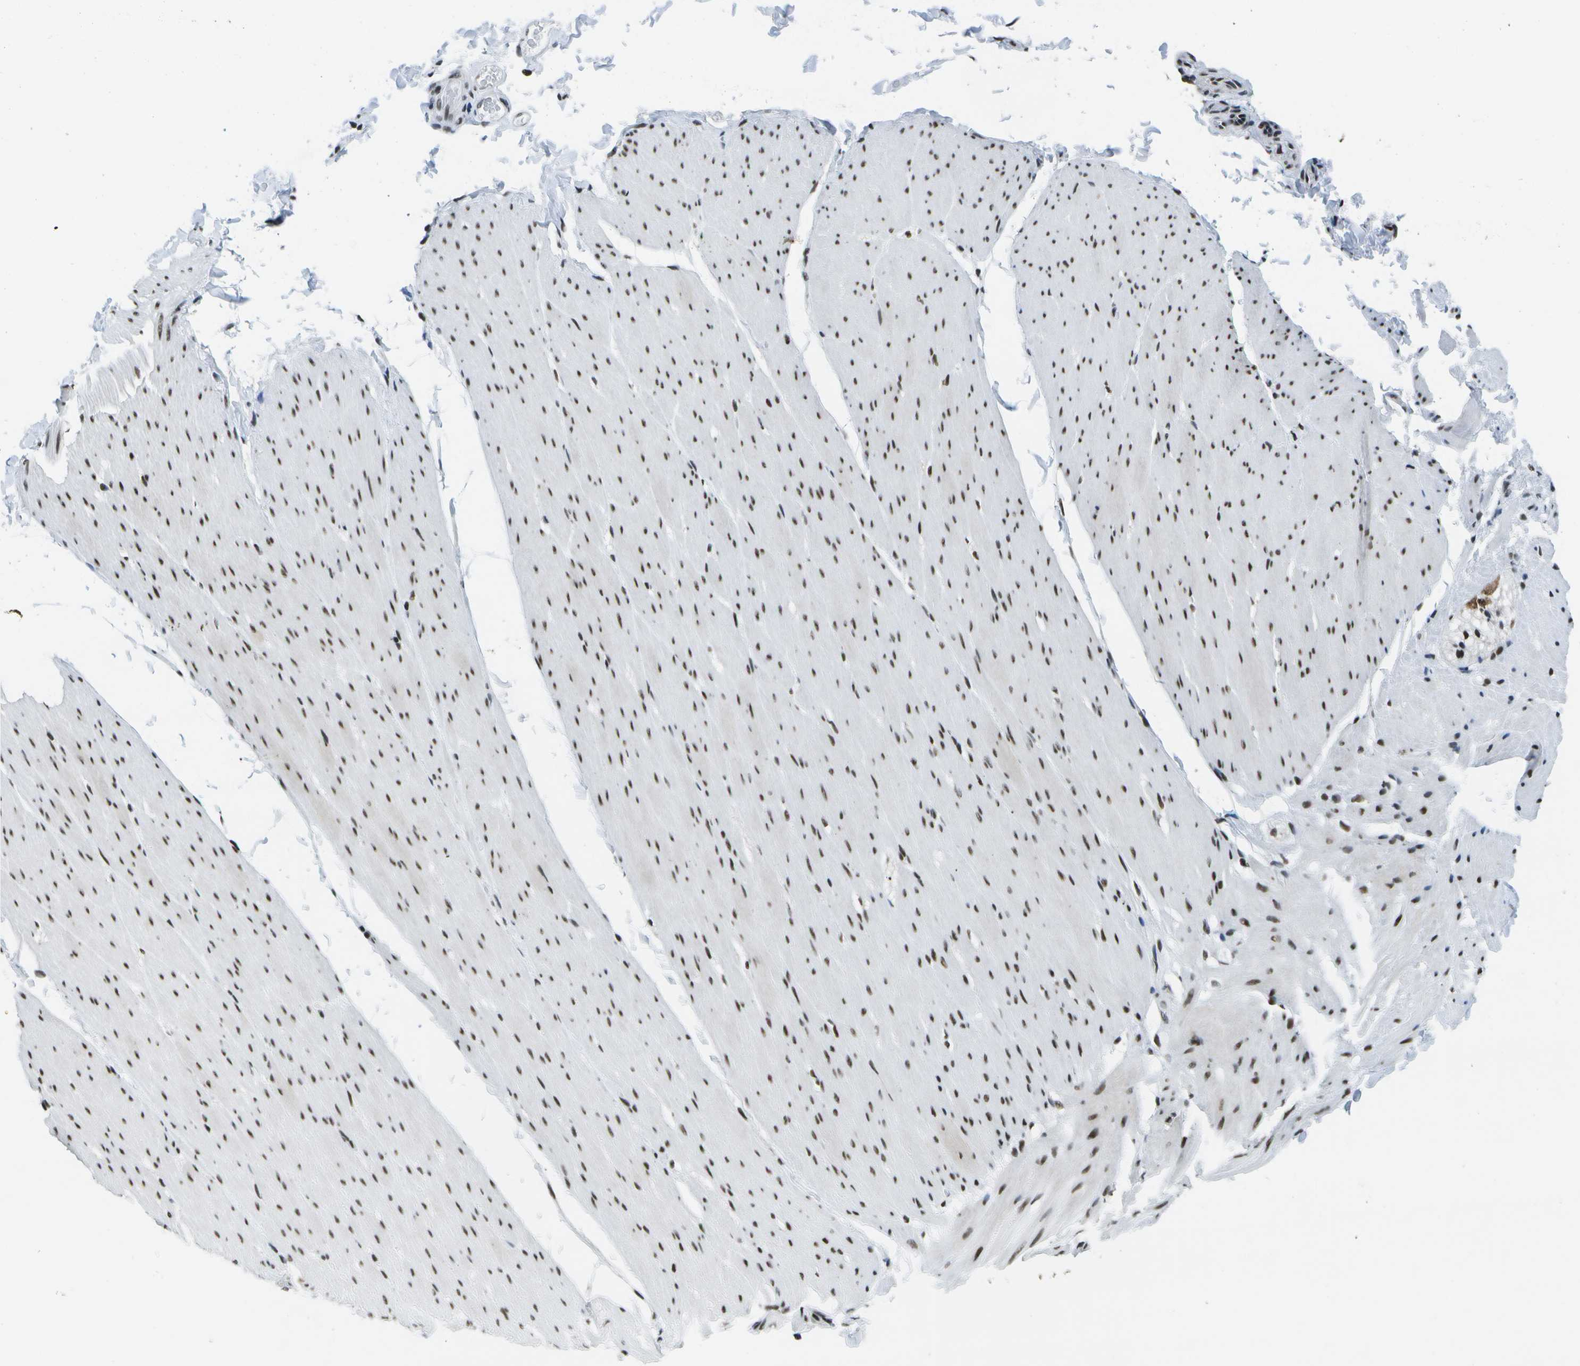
{"staining": {"intensity": "moderate", "quantity": "25%-75%", "location": "nuclear"}, "tissue": "smooth muscle", "cell_type": "Smooth muscle cells", "image_type": "normal", "snomed": [{"axis": "morphology", "description": "Normal tissue, NOS"}, {"axis": "topography", "description": "Smooth muscle"}, {"axis": "topography", "description": "Colon"}], "caption": "Brown immunohistochemical staining in benign smooth muscle shows moderate nuclear positivity in about 25%-75% of smooth muscle cells.", "gene": "NSRP1", "patient": {"sex": "male", "age": 67}}